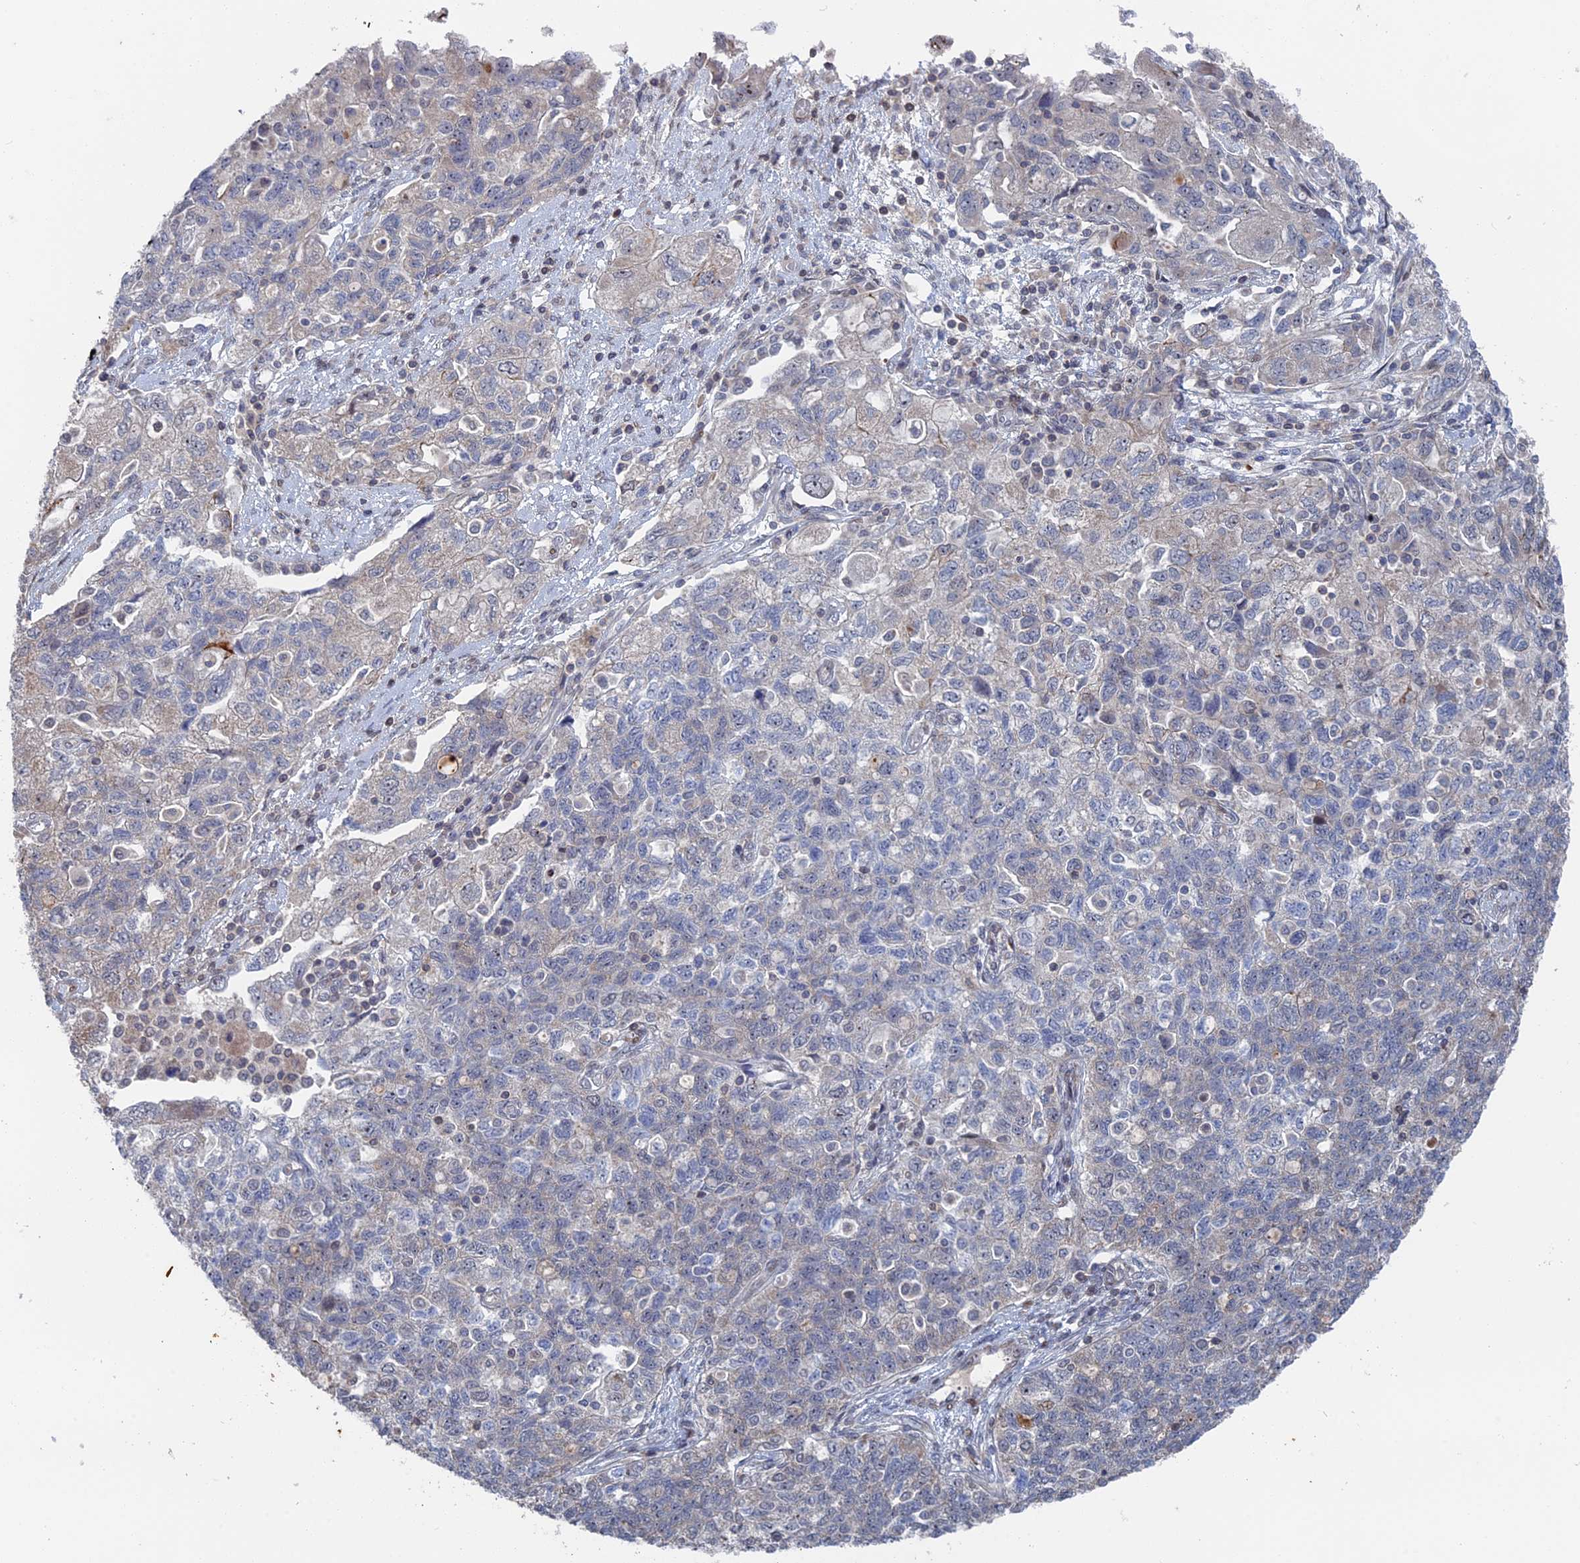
{"staining": {"intensity": "negative", "quantity": "none", "location": "none"}, "tissue": "ovarian cancer", "cell_type": "Tumor cells", "image_type": "cancer", "snomed": [{"axis": "morphology", "description": "Carcinoma, NOS"}, {"axis": "morphology", "description": "Cystadenocarcinoma, serous, NOS"}, {"axis": "topography", "description": "Ovary"}], "caption": "Immunohistochemistry histopathology image of neoplastic tissue: human ovarian serous cystadenocarcinoma stained with DAB (3,3'-diaminobenzidine) displays no significant protein expression in tumor cells.", "gene": "IL7", "patient": {"sex": "female", "age": 69}}